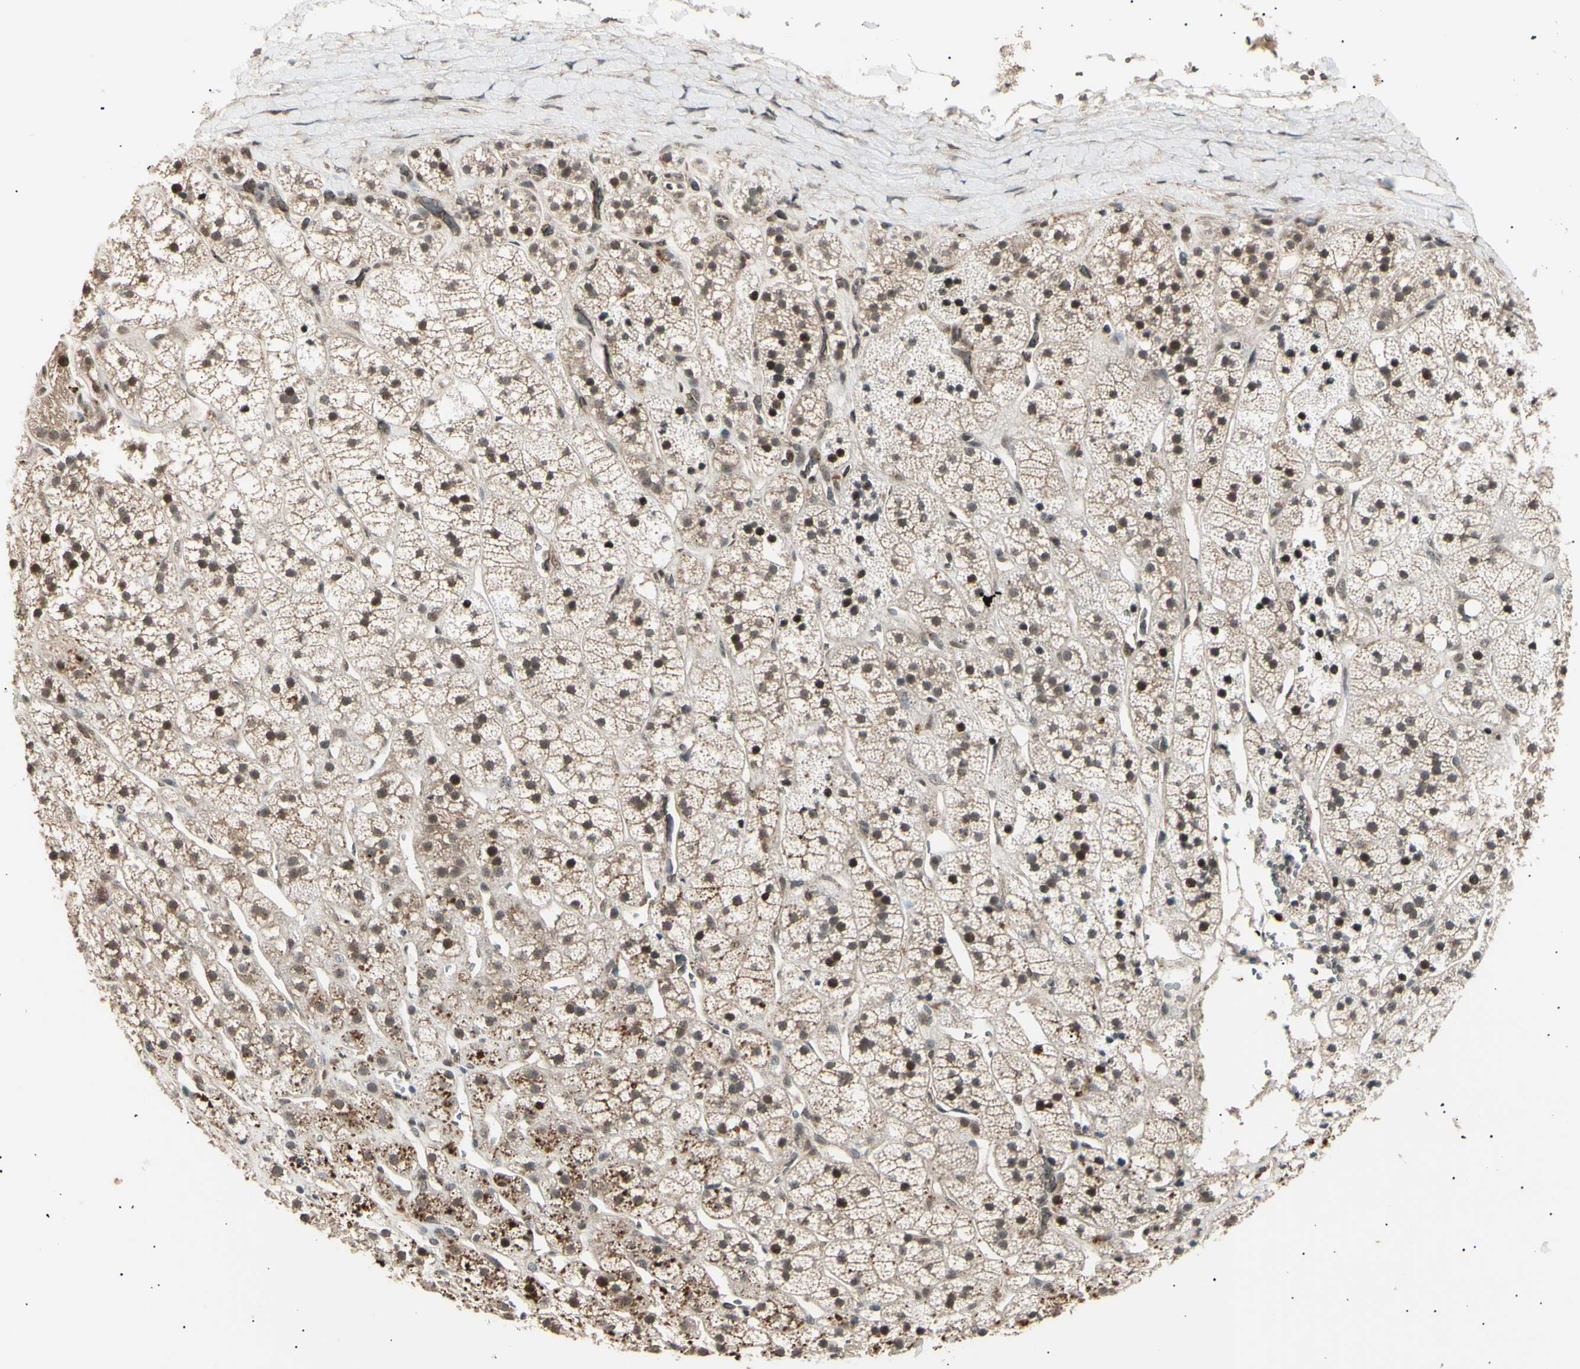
{"staining": {"intensity": "weak", "quantity": ">75%", "location": "cytoplasmic/membranous,nuclear"}, "tissue": "adrenal gland", "cell_type": "Glandular cells", "image_type": "normal", "snomed": [{"axis": "morphology", "description": "Normal tissue, NOS"}, {"axis": "topography", "description": "Adrenal gland"}], "caption": "This image shows IHC staining of benign human adrenal gland, with low weak cytoplasmic/membranous,nuclear positivity in approximately >75% of glandular cells.", "gene": "NUAK2", "patient": {"sex": "male", "age": 56}}